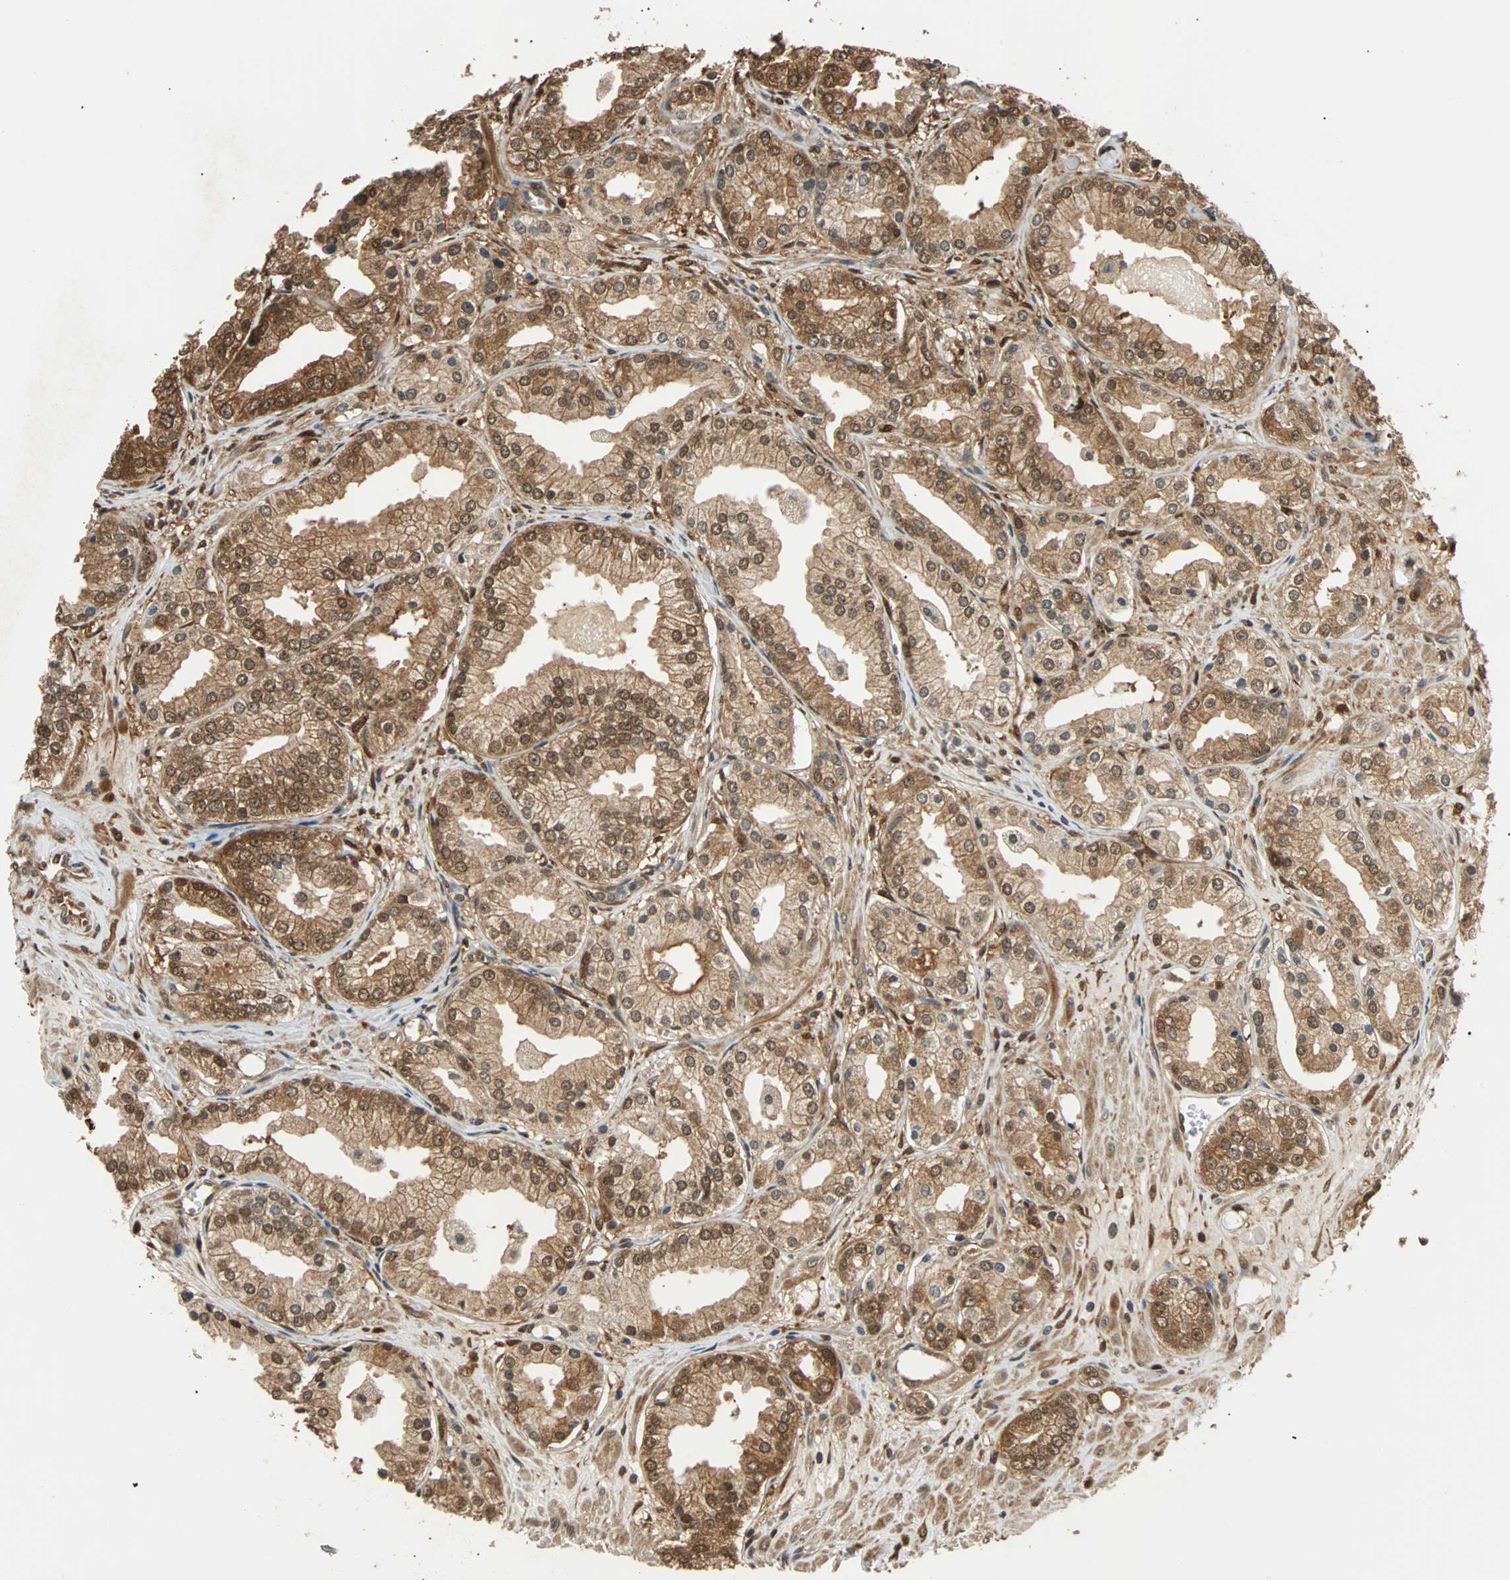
{"staining": {"intensity": "strong", "quantity": ">75%", "location": "cytoplasmic/membranous,nuclear"}, "tissue": "prostate cancer", "cell_type": "Tumor cells", "image_type": "cancer", "snomed": [{"axis": "morphology", "description": "Adenocarcinoma, High grade"}, {"axis": "topography", "description": "Prostate"}], "caption": "High-magnification brightfield microscopy of prostate cancer stained with DAB (3,3'-diaminobenzidine) (brown) and counterstained with hematoxylin (blue). tumor cells exhibit strong cytoplasmic/membranous and nuclear staining is appreciated in about>75% of cells.", "gene": "PRDX6", "patient": {"sex": "male", "age": 61}}